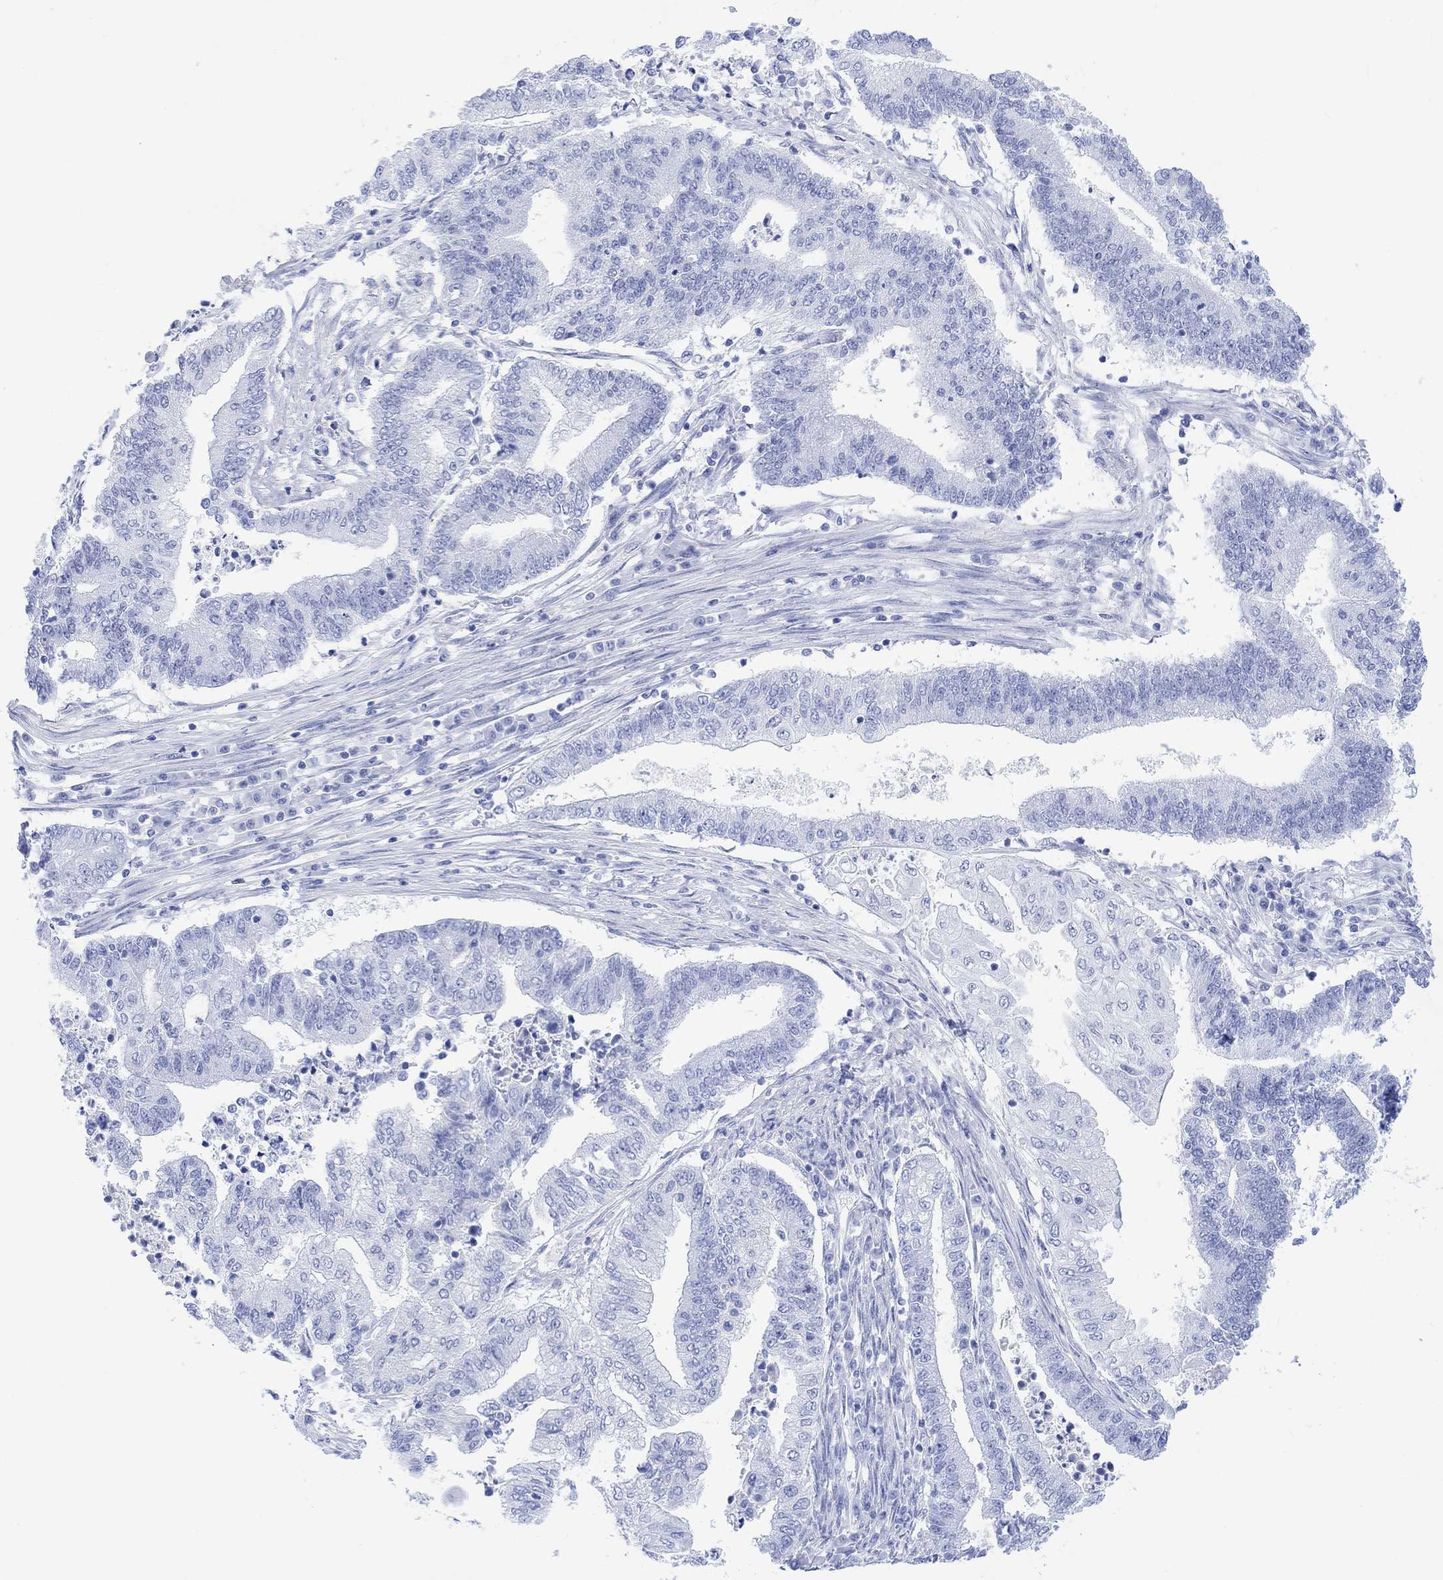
{"staining": {"intensity": "negative", "quantity": "none", "location": "none"}, "tissue": "endometrial cancer", "cell_type": "Tumor cells", "image_type": "cancer", "snomed": [{"axis": "morphology", "description": "Adenocarcinoma, NOS"}, {"axis": "topography", "description": "Uterus"}, {"axis": "topography", "description": "Endometrium"}], "caption": "This is a micrograph of immunohistochemistry (IHC) staining of endometrial cancer (adenocarcinoma), which shows no positivity in tumor cells.", "gene": "CELF4", "patient": {"sex": "female", "age": 54}}